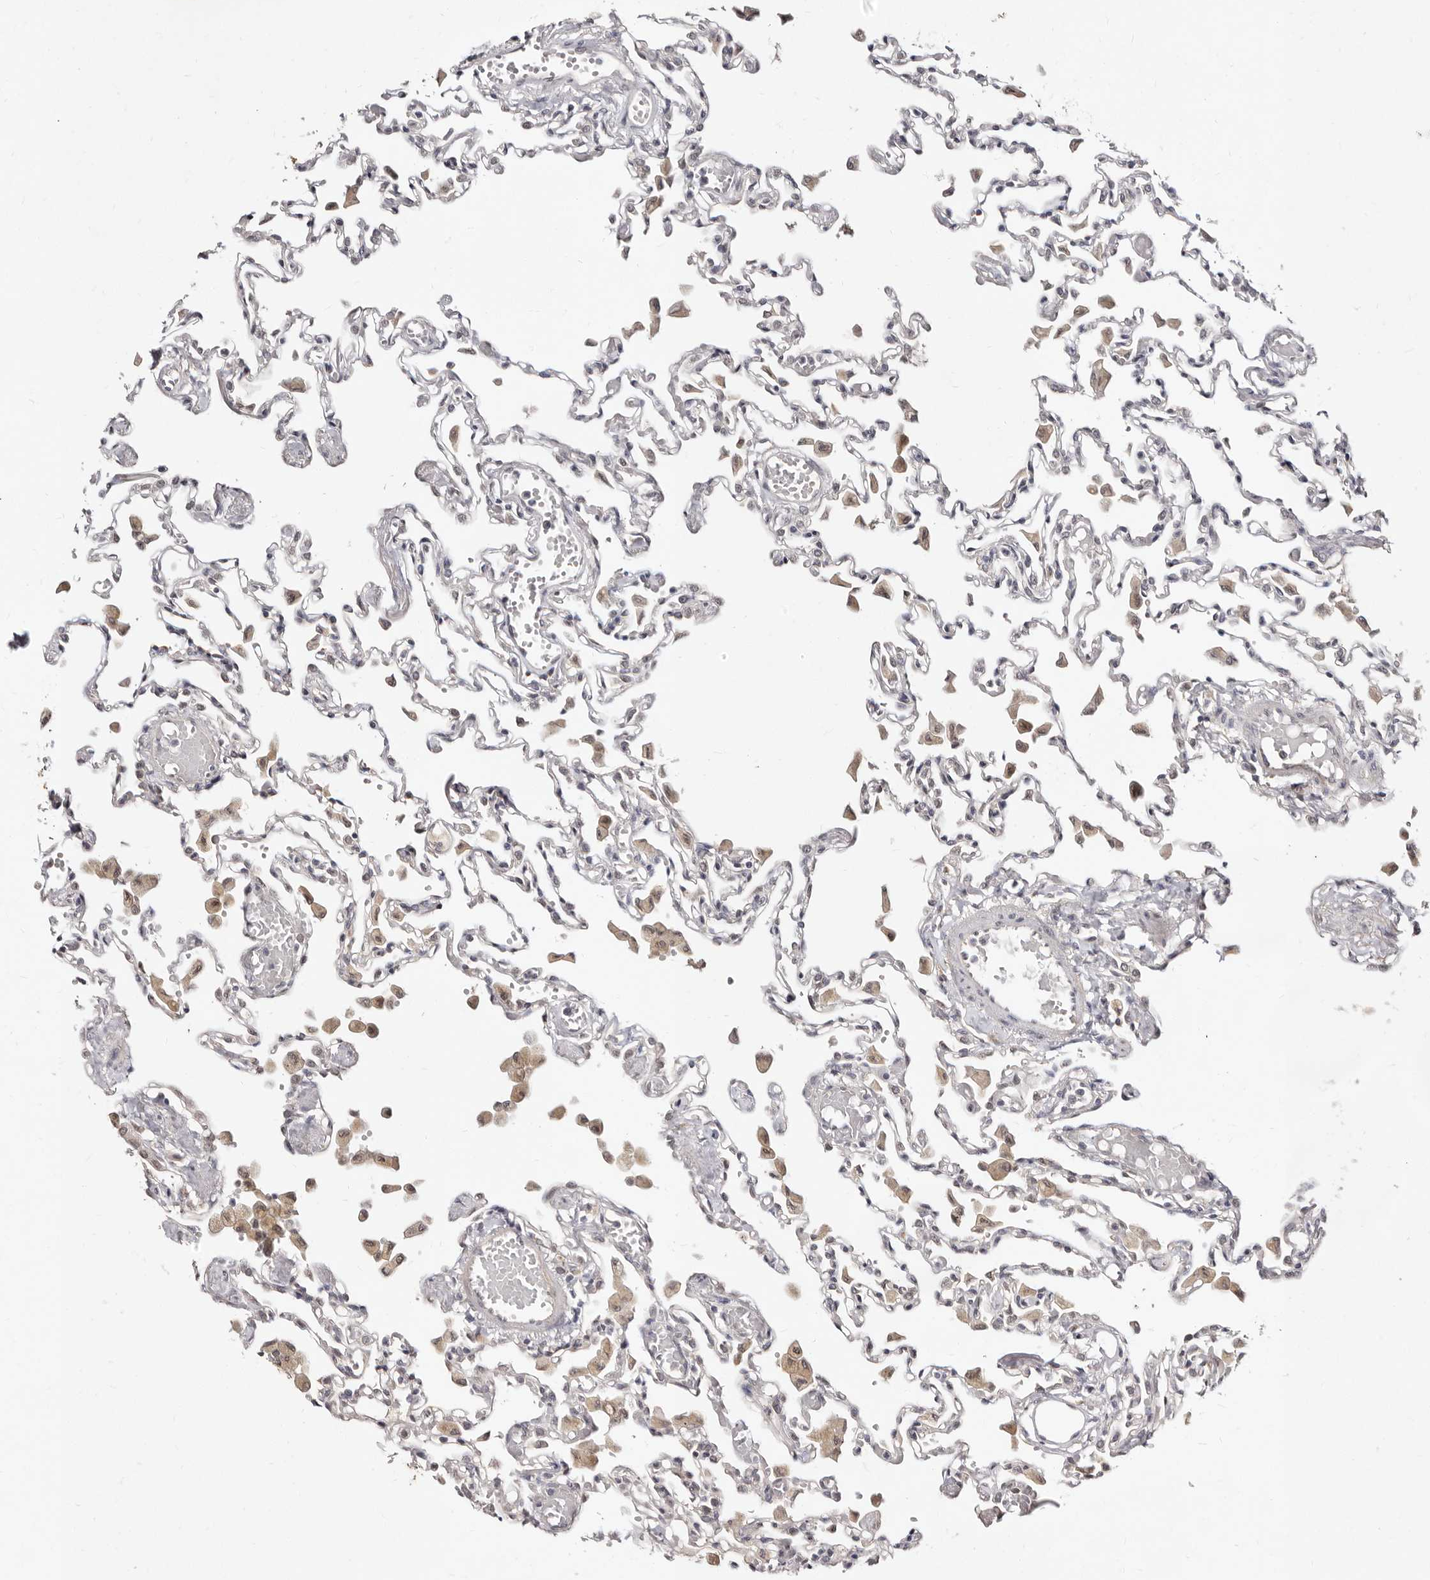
{"staining": {"intensity": "negative", "quantity": "none", "location": "none"}, "tissue": "lung", "cell_type": "Alveolar cells", "image_type": "normal", "snomed": [{"axis": "morphology", "description": "Normal tissue, NOS"}, {"axis": "topography", "description": "Bronchus"}, {"axis": "topography", "description": "Lung"}], "caption": "High magnification brightfield microscopy of unremarkable lung stained with DAB (3,3'-diaminobenzidine) (brown) and counterstained with hematoxylin (blue): alveolar cells show no significant positivity.", "gene": "LCORL", "patient": {"sex": "female", "age": 49}}